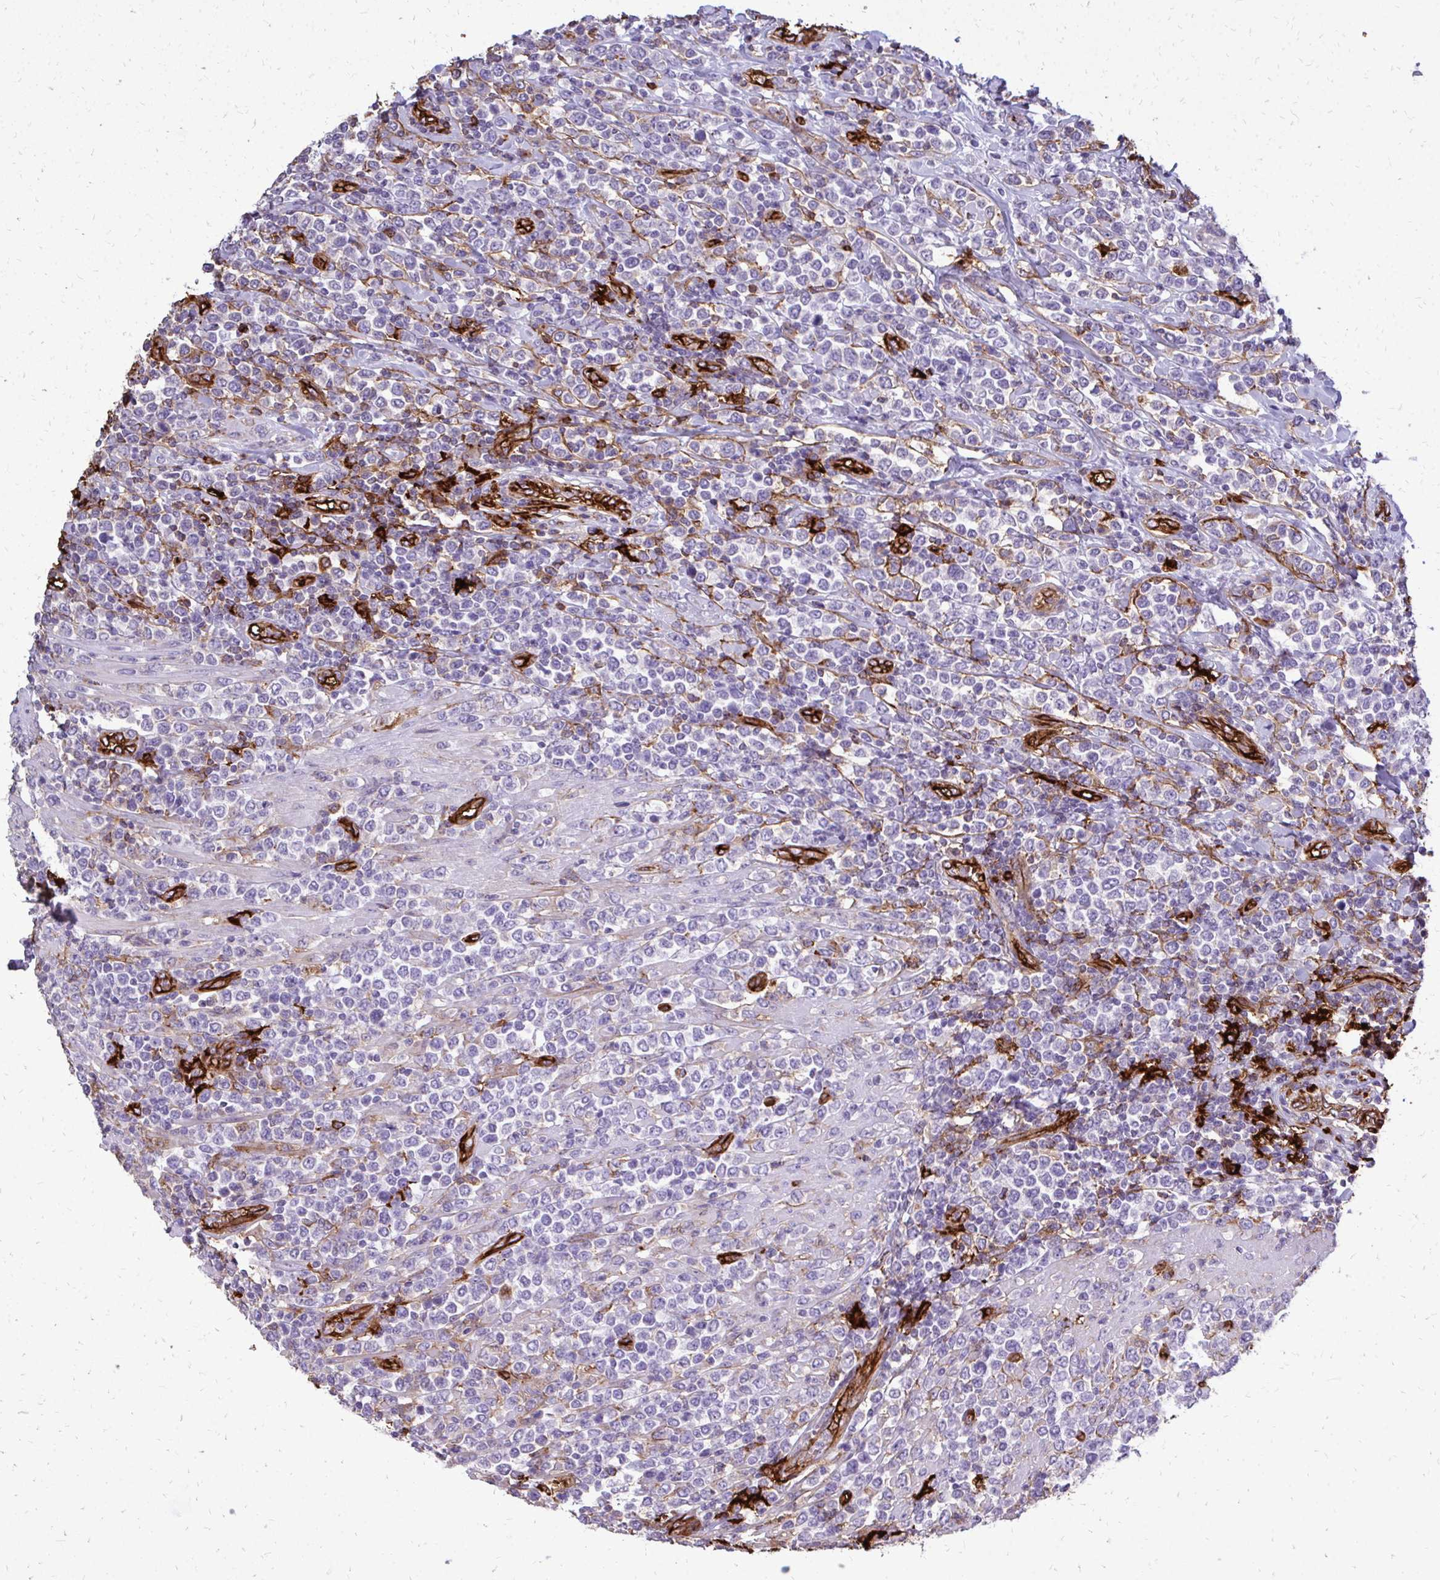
{"staining": {"intensity": "negative", "quantity": "none", "location": "none"}, "tissue": "lymphoma", "cell_type": "Tumor cells", "image_type": "cancer", "snomed": [{"axis": "morphology", "description": "Malignant lymphoma, non-Hodgkin's type, High grade"}, {"axis": "topography", "description": "Soft tissue"}], "caption": "Immunohistochemistry (IHC) photomicrograph of neoplastic tissue: human high-grade malignant lymphoma, non-Hodgkin's type stained with DAB shows no significant protein expression in tumor cells.", "gene": "MARCKSL1", "patient": {"sex": "female", "age": 56}}